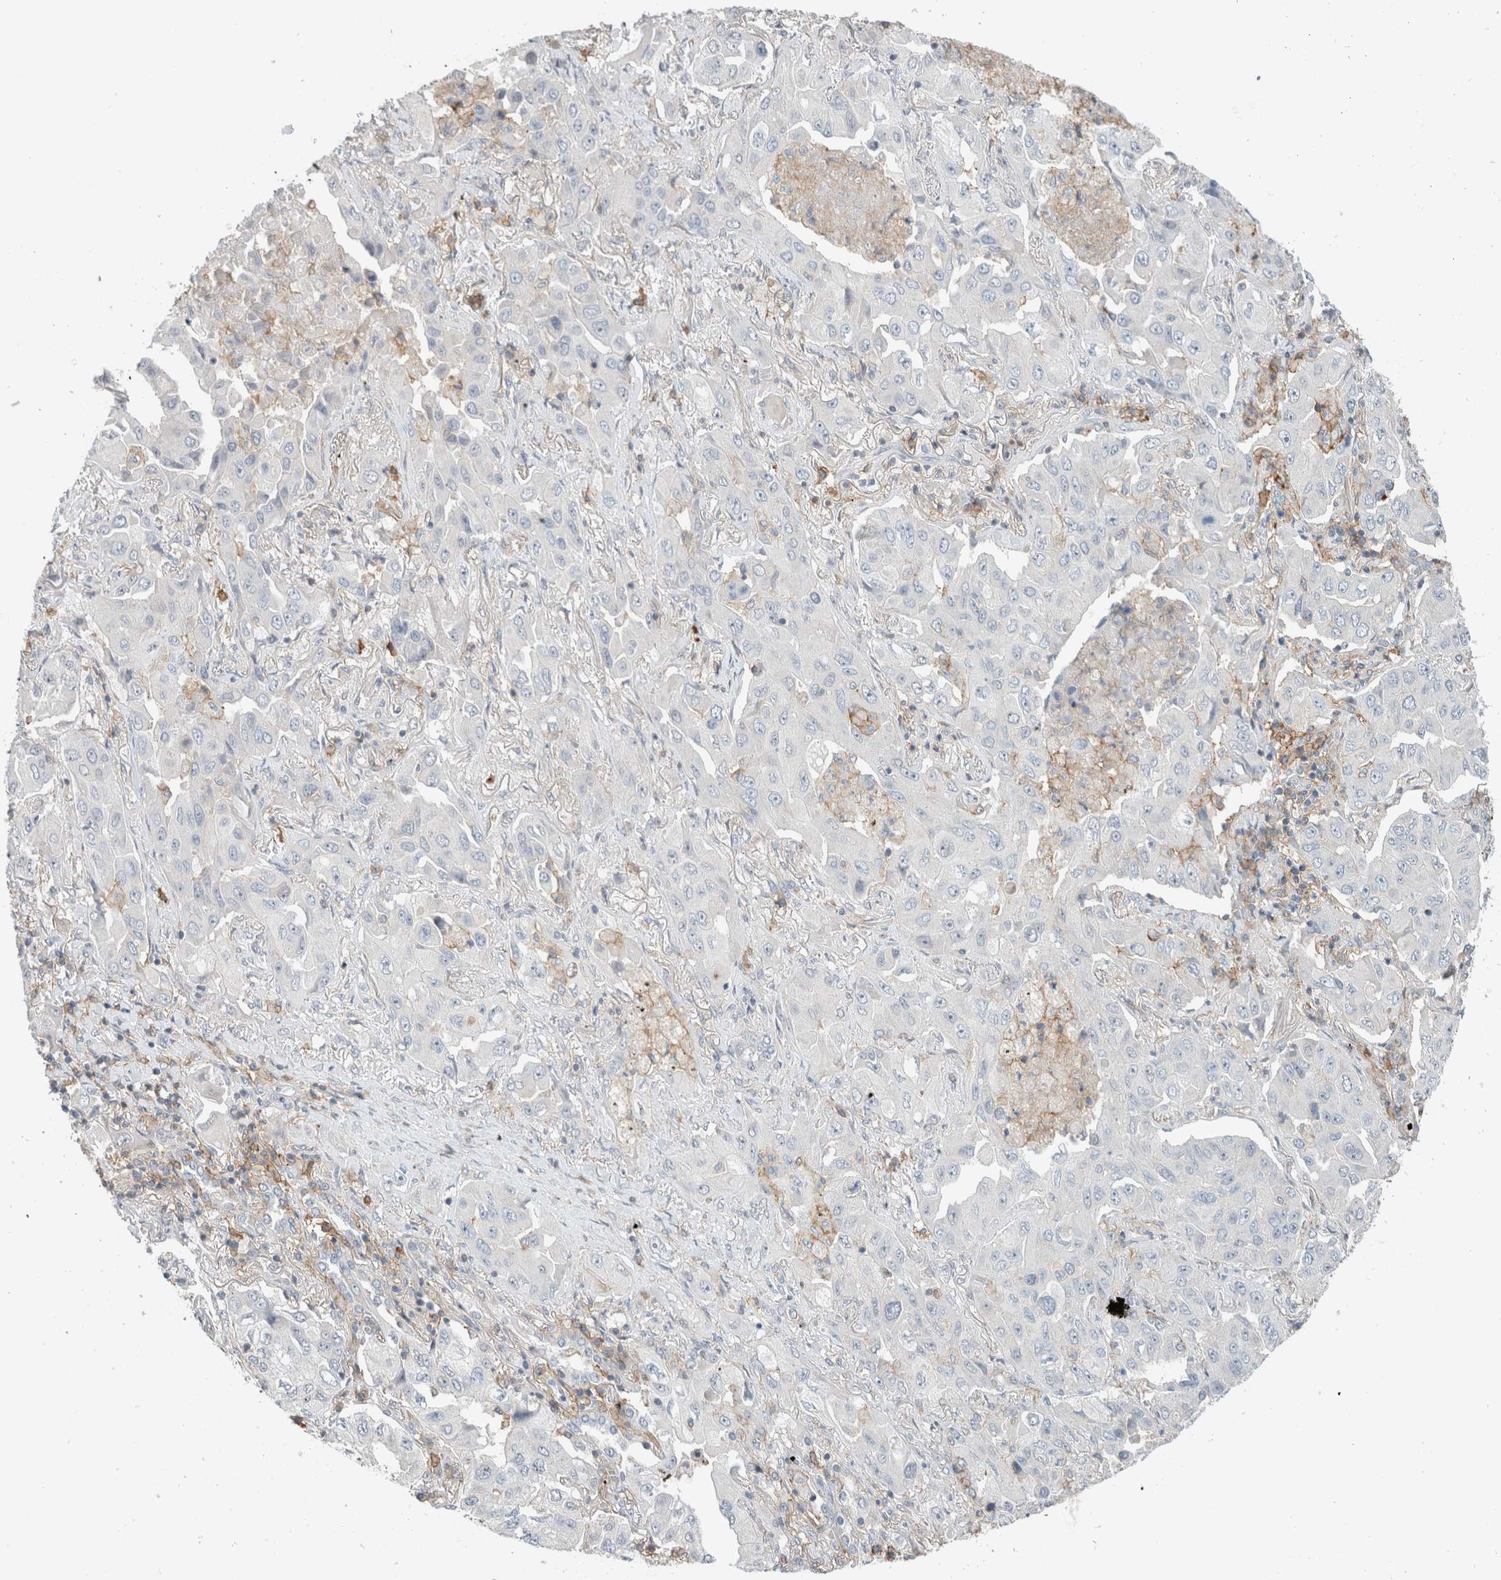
{"staining": {"intensity": "negative", "quantity": "none", "location": "none"}, "tissue": "lung cancer", "cell_type": "Tumor cells", "image_type": "cancer", "snomed": [{"axis": "morphology", "description": "Adenocarcinoma, NOS"}, {"axis": "topography", "description": "Lung"}], "caption": "High magnification brightfield microscopy of lung adenocarcinoma stained with DAB (3,3'-diaminobenzidine) (brown) and counterstained with hematoxylin (blue): tumor cells show no significant staining.", "gene": "ERCC6L2", "patient": {"sex": "female", "age": 65}}